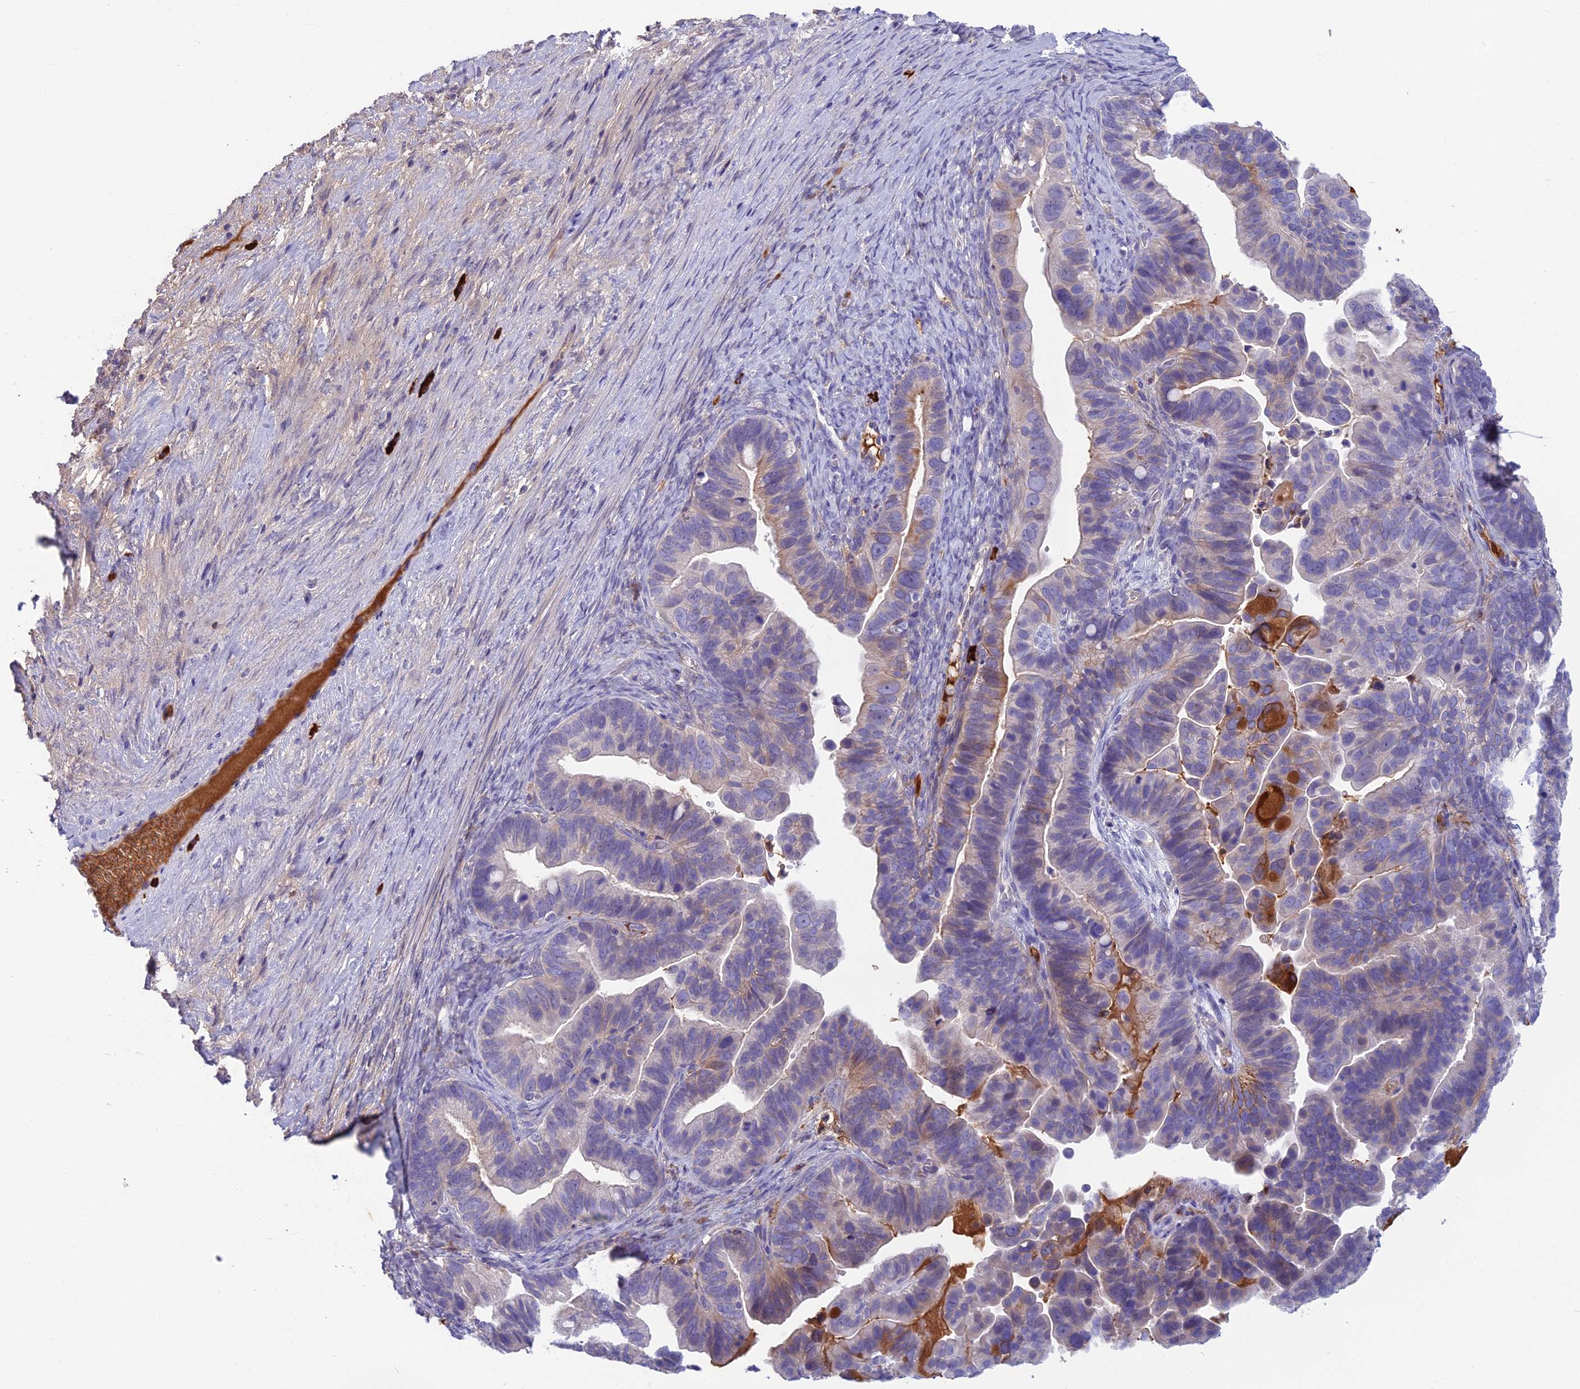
{"staining": {"intensity": "weak", "quantity": "<25%", "location": "cytoplasmic/membranous"}, "tissue": "ovarian cancer", "cell_type": "Tumor cells", "image_type": "cancer", "snomed": [{"axis": "morphology", "description": "Cystadenocarcinoma, serous, NOS"}, {"axis": "topography", "description": "Ovary"}], "caption": "Immunohistochemistry (IHC) histopathology image of human ovarian cancer stained for a protein (brown), which displays no positivity in tumor cells.", "gene": "SNAP91", "patient": {"sex": "female", "age": 56}}